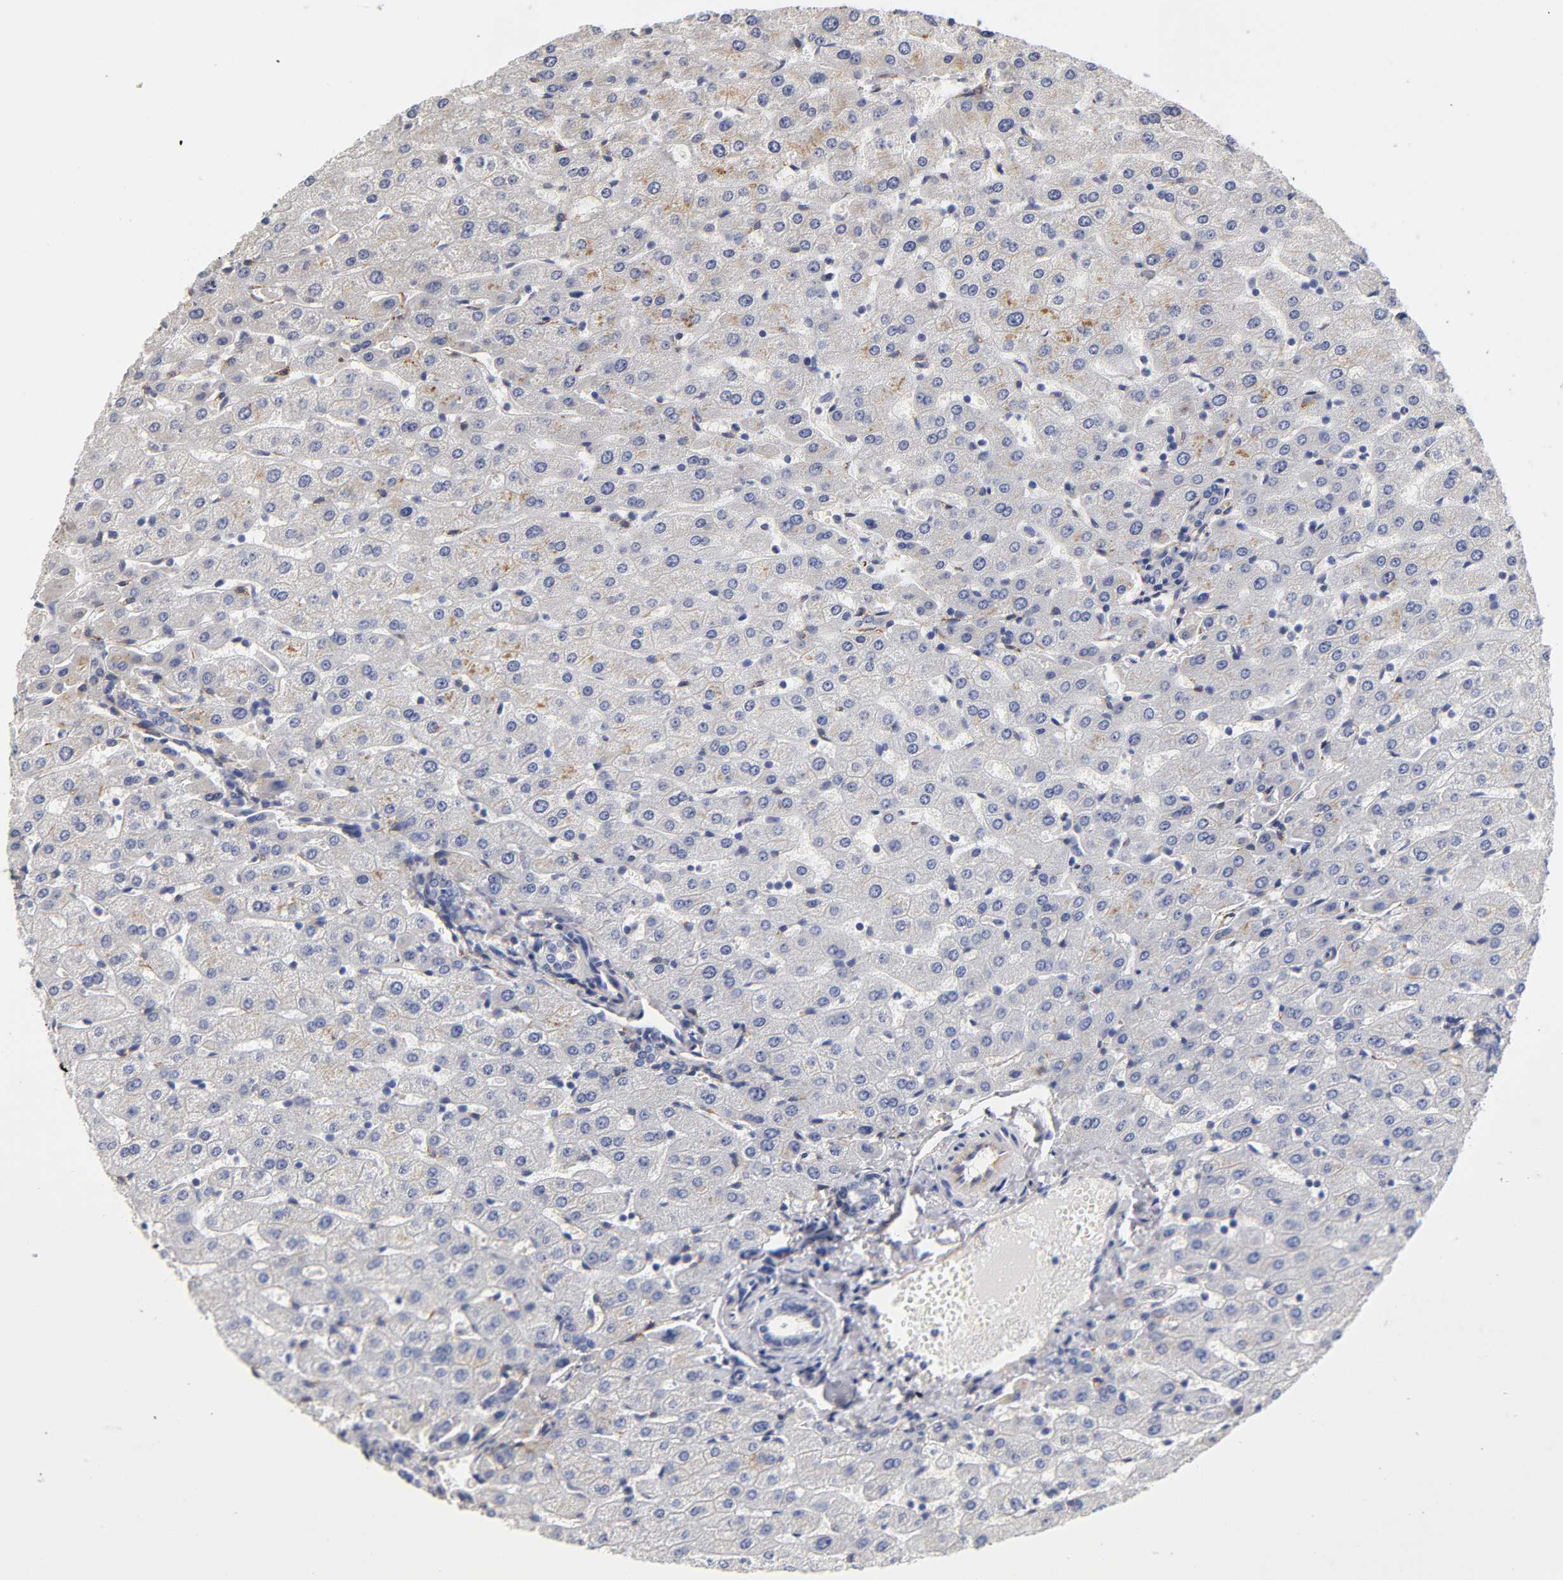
{"staining": {"intensity": "negative", "quantity": "none", "location": "none"}, "tissue": "liver", "cell_type": "Cholangiocytes", "image_type": "normal", "snomed": [{"axis": "morphology", "description": "Normal tissue, NOS"}, {"axis": "morphology", "description": "Fibrosis, NOS"}, {"axis": "topography", "description": "Liver"}], "caption": "This is a micrograph of IHC staining of unremarkable liver, which shows no staining in cholangiocytes.", "gene": "LAMB1", "patient": {"sex": "female", "age": 29}}